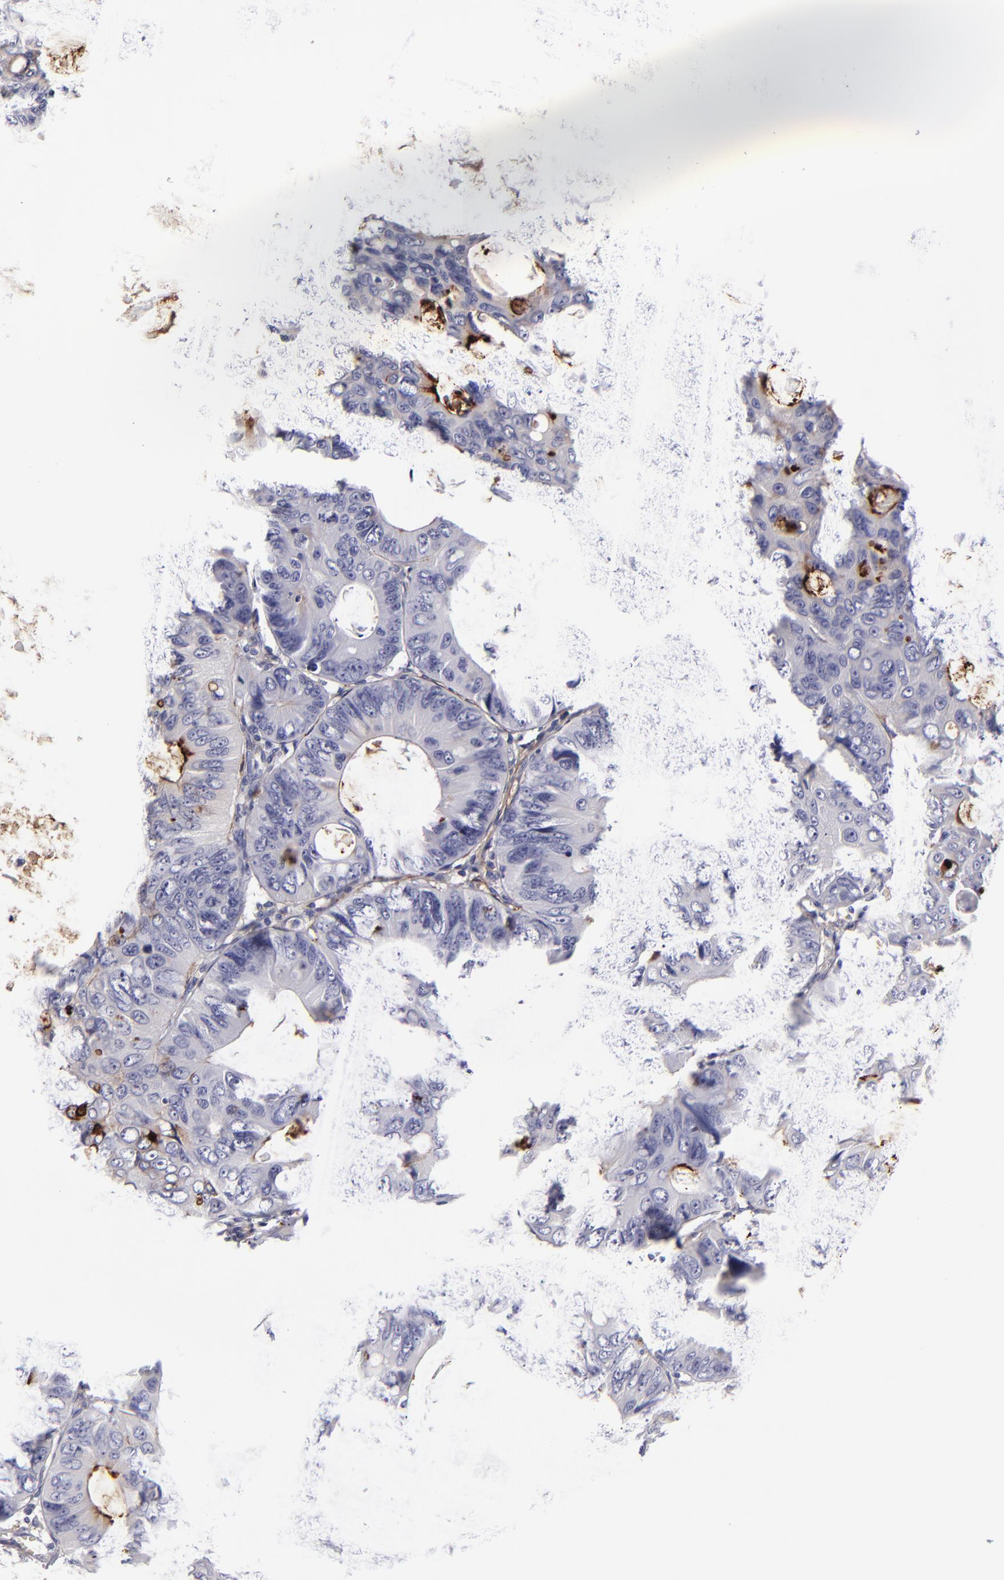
{"staining": {"intensity": "negative", "quantity": "none", "location": "none"}, "tissue": "colorectal cancer", "cell_type": "Tumor cells", "image_type": "cancer", "snomed": [{"axis": "morphology", "description": "Adenocarcinoma, NOS"}, {"axis": "topography", "description": "Colon"}], "caption": "A histopathology image of adenocarcinoma (colorectal) stained for a protein demonstrates no brown staining in tumor cells.", "gene": "ANPEP", "patient": {"sex": "female", "age": 55}}